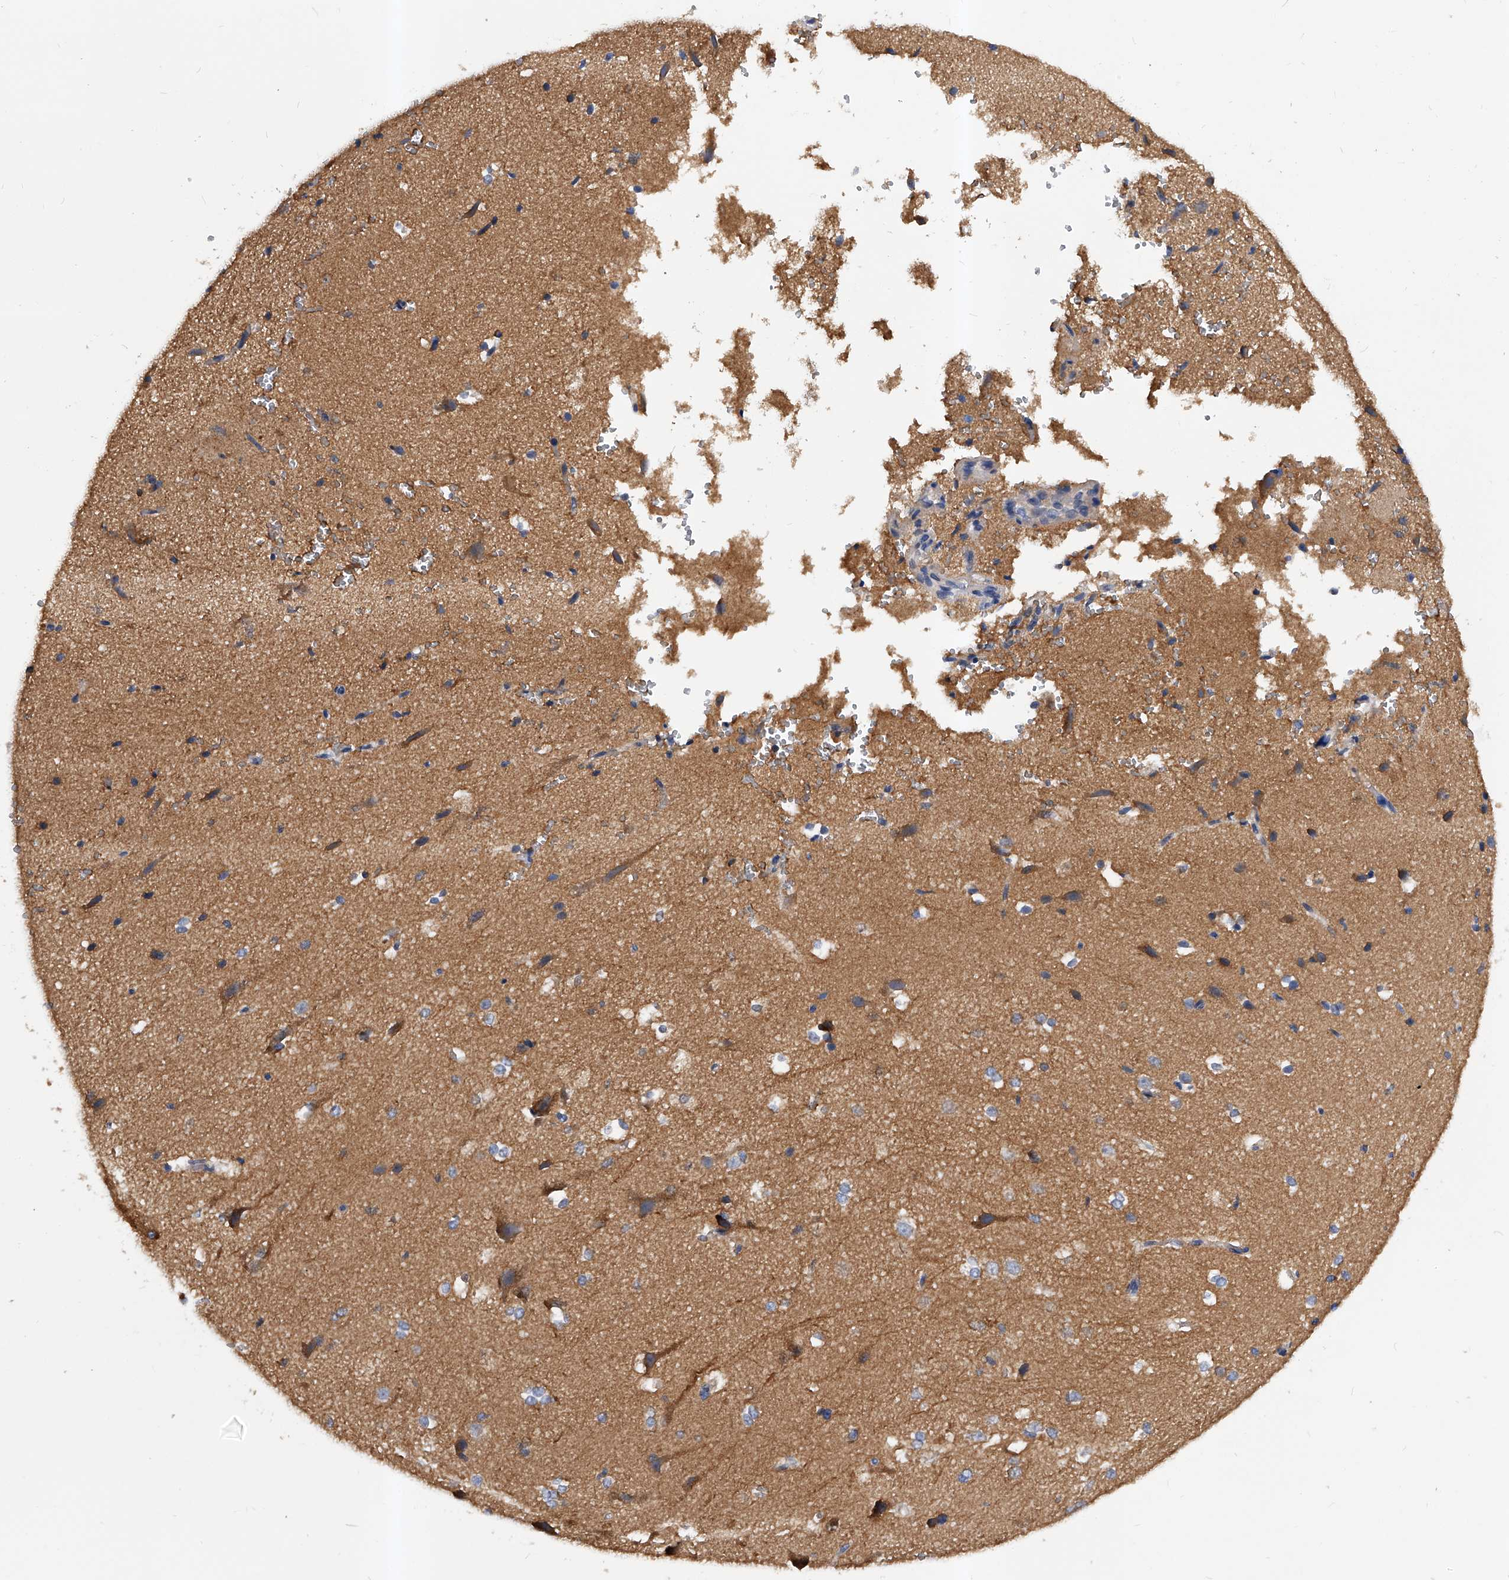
{"staining": {"intensity": "weak", "quantity": "25%-75%", "location": "cytoplasmic/membranous"}, "tissue": "cerebral cortex", "cell_type": "Endothelial cells", "image_type": "normal", "snomed": [{"axis": "morphology", "description": "Normal tissue, NOS"}, {"axis": "morphology", "description": "Developmental malformation"}, {"axis": "topography", "description": "Cerebral cortex"}], "caption": "Protein staining by immunohistochemistry (IHC) demonstrates weak cytoplasmic/membranous staining in approximately 25%-75% of endothelial cells in normal cerebral cortex. The protein of interest is stained brown, and the nuclei are stained in blue (DAB IHC with brightfield microscopy, high magnification).", "gene": "ARL4C", "patient": {"sex": "female", "age": 30}}